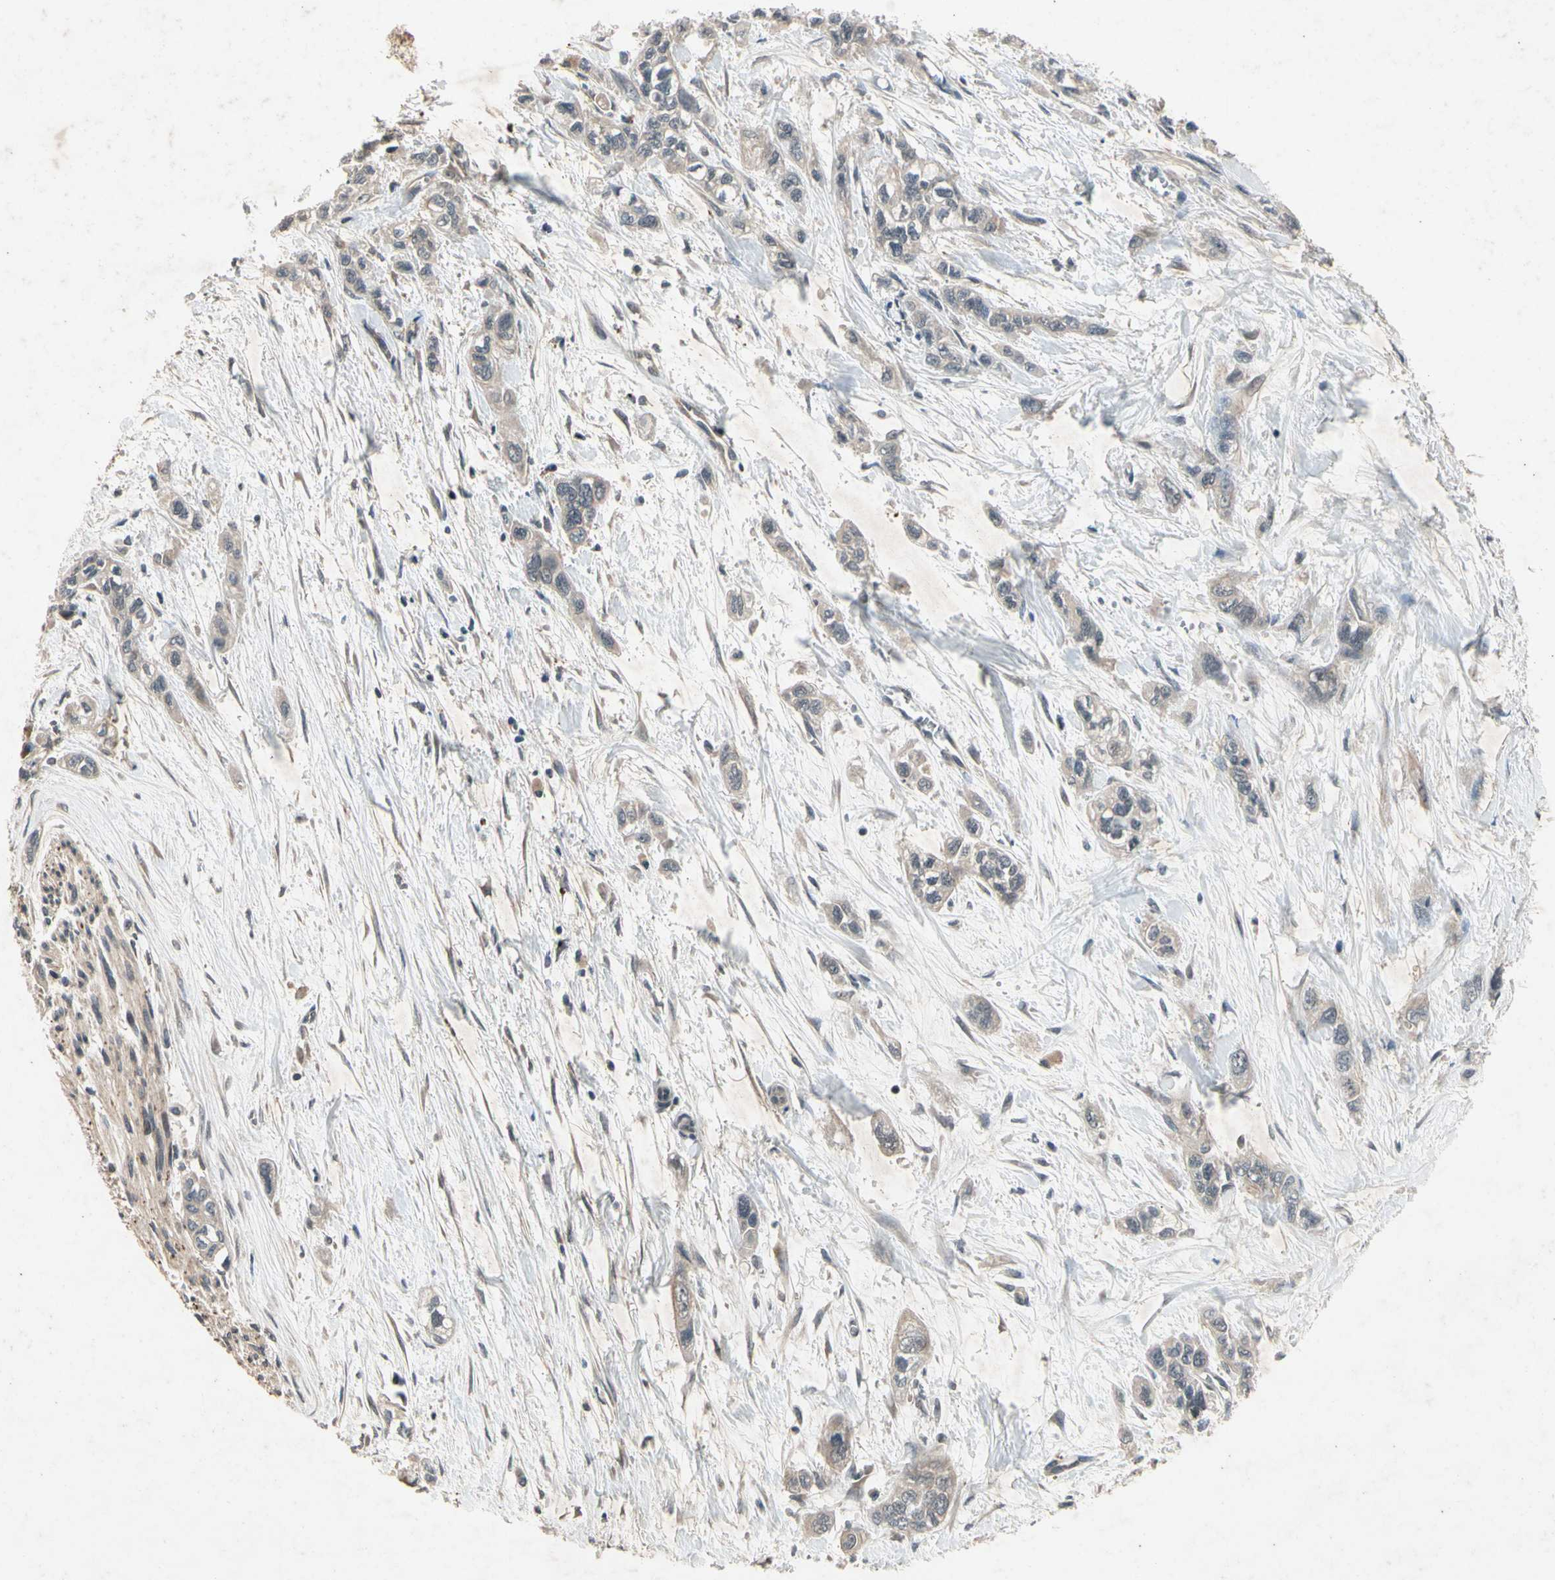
{"staining": {"intensity": "weak", "quantity": "25%-75%", "location": "cytoplasmic/membranous"}, "tissue": "pancreatic cancer", "cell_type": "Tumor cells", "image_type": "cancer", "snomed": [{"axis": "morphology", "description": "Adenocarcinoma, NOS"}, {"axis": "topography", "description": "Pancreas"}], "caption": "Immunohistochemical staining of human pancreatic adenocarcinoma shows low levels of weak cytoplasmic/membranous protein positivity in about 25%-75% of tumor cells.", "gene": "DPY19L3", "patient": {"sex": "male", "age": 74}}